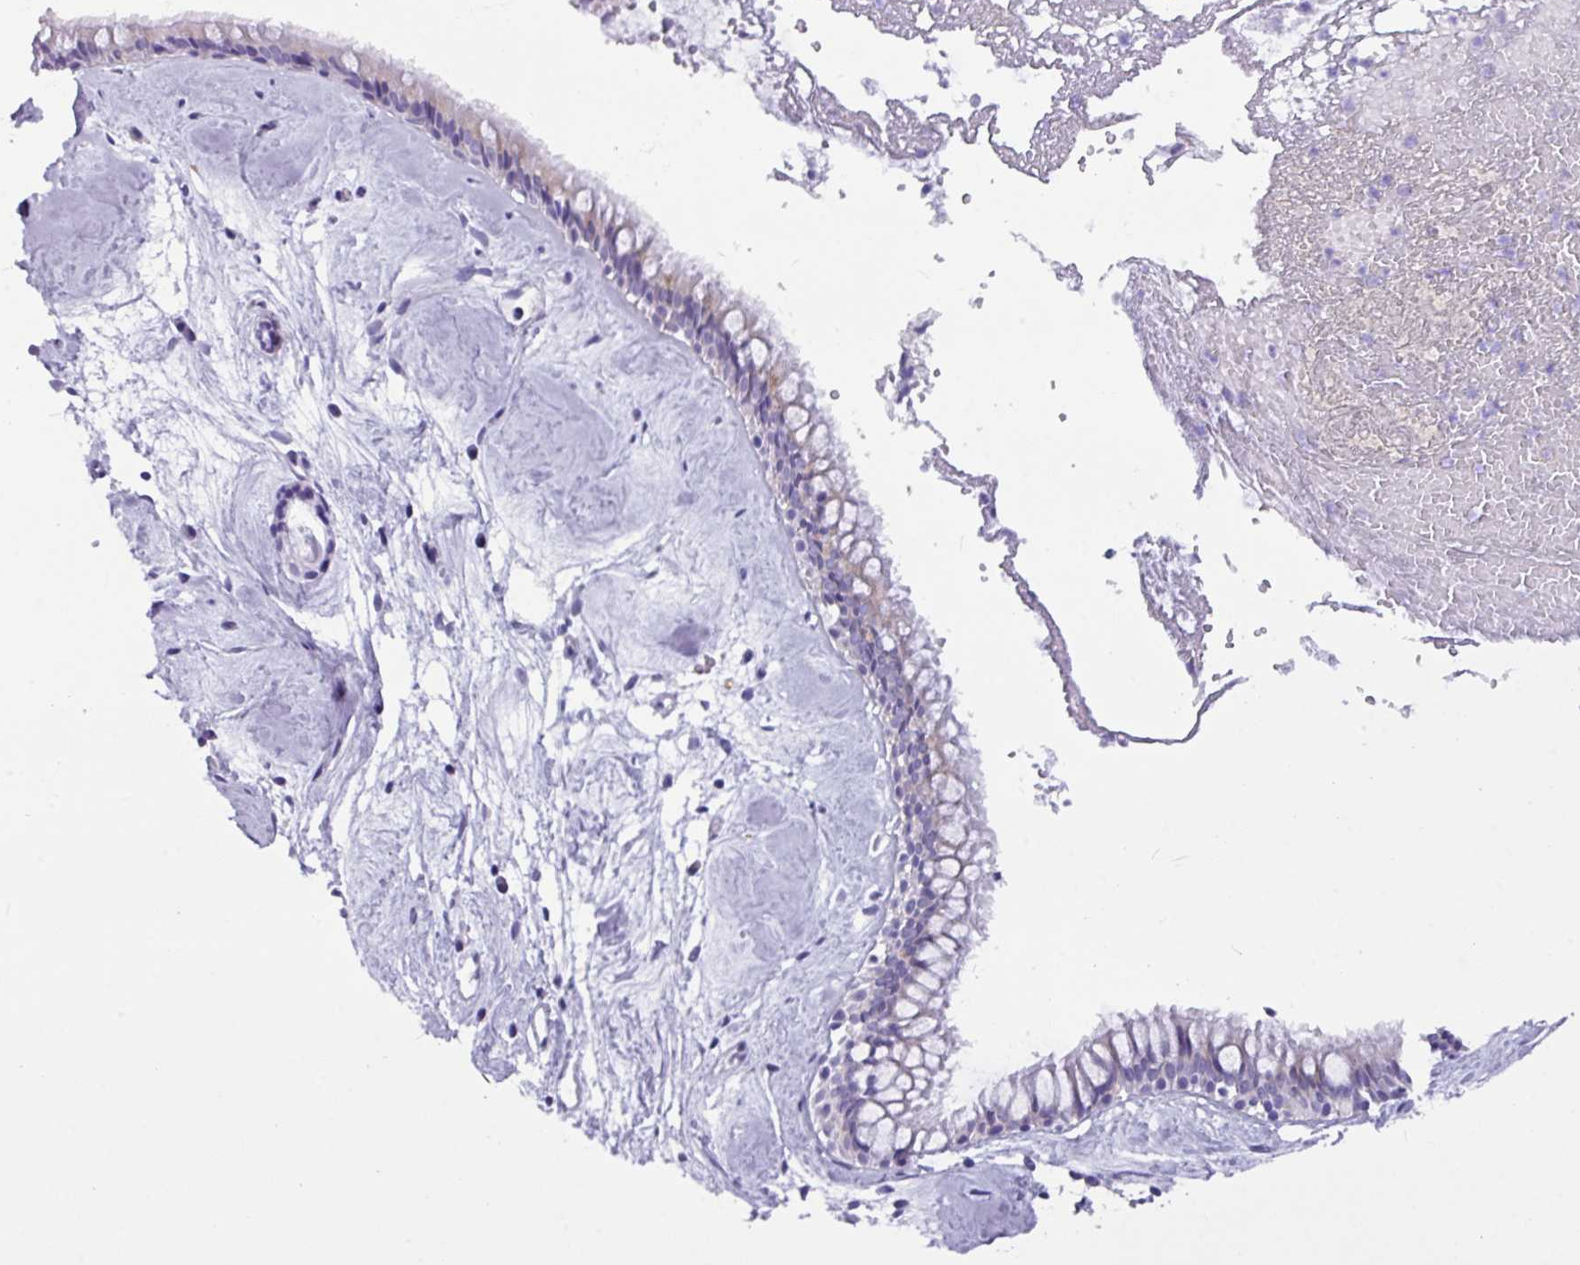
{"staining": {"intensity": "negative", "quantity": "none", "location": "none"}, "tissue": "nasopharynx", "cell_type": "Respiratory epithelial cells", "image_type": "normal", "snomed": [{"axis": "morphology", "description": "Normal tissue, NOS"}, {"axis": "topography", "description": "Nasopharynx"}], "caption": "This is an immunohistochemistry image of benign nasopharynx. There is no staining in respiratory epithelial cells.", "gene": "ZNF524", "patient": {"sex": "male", "age": 65}}